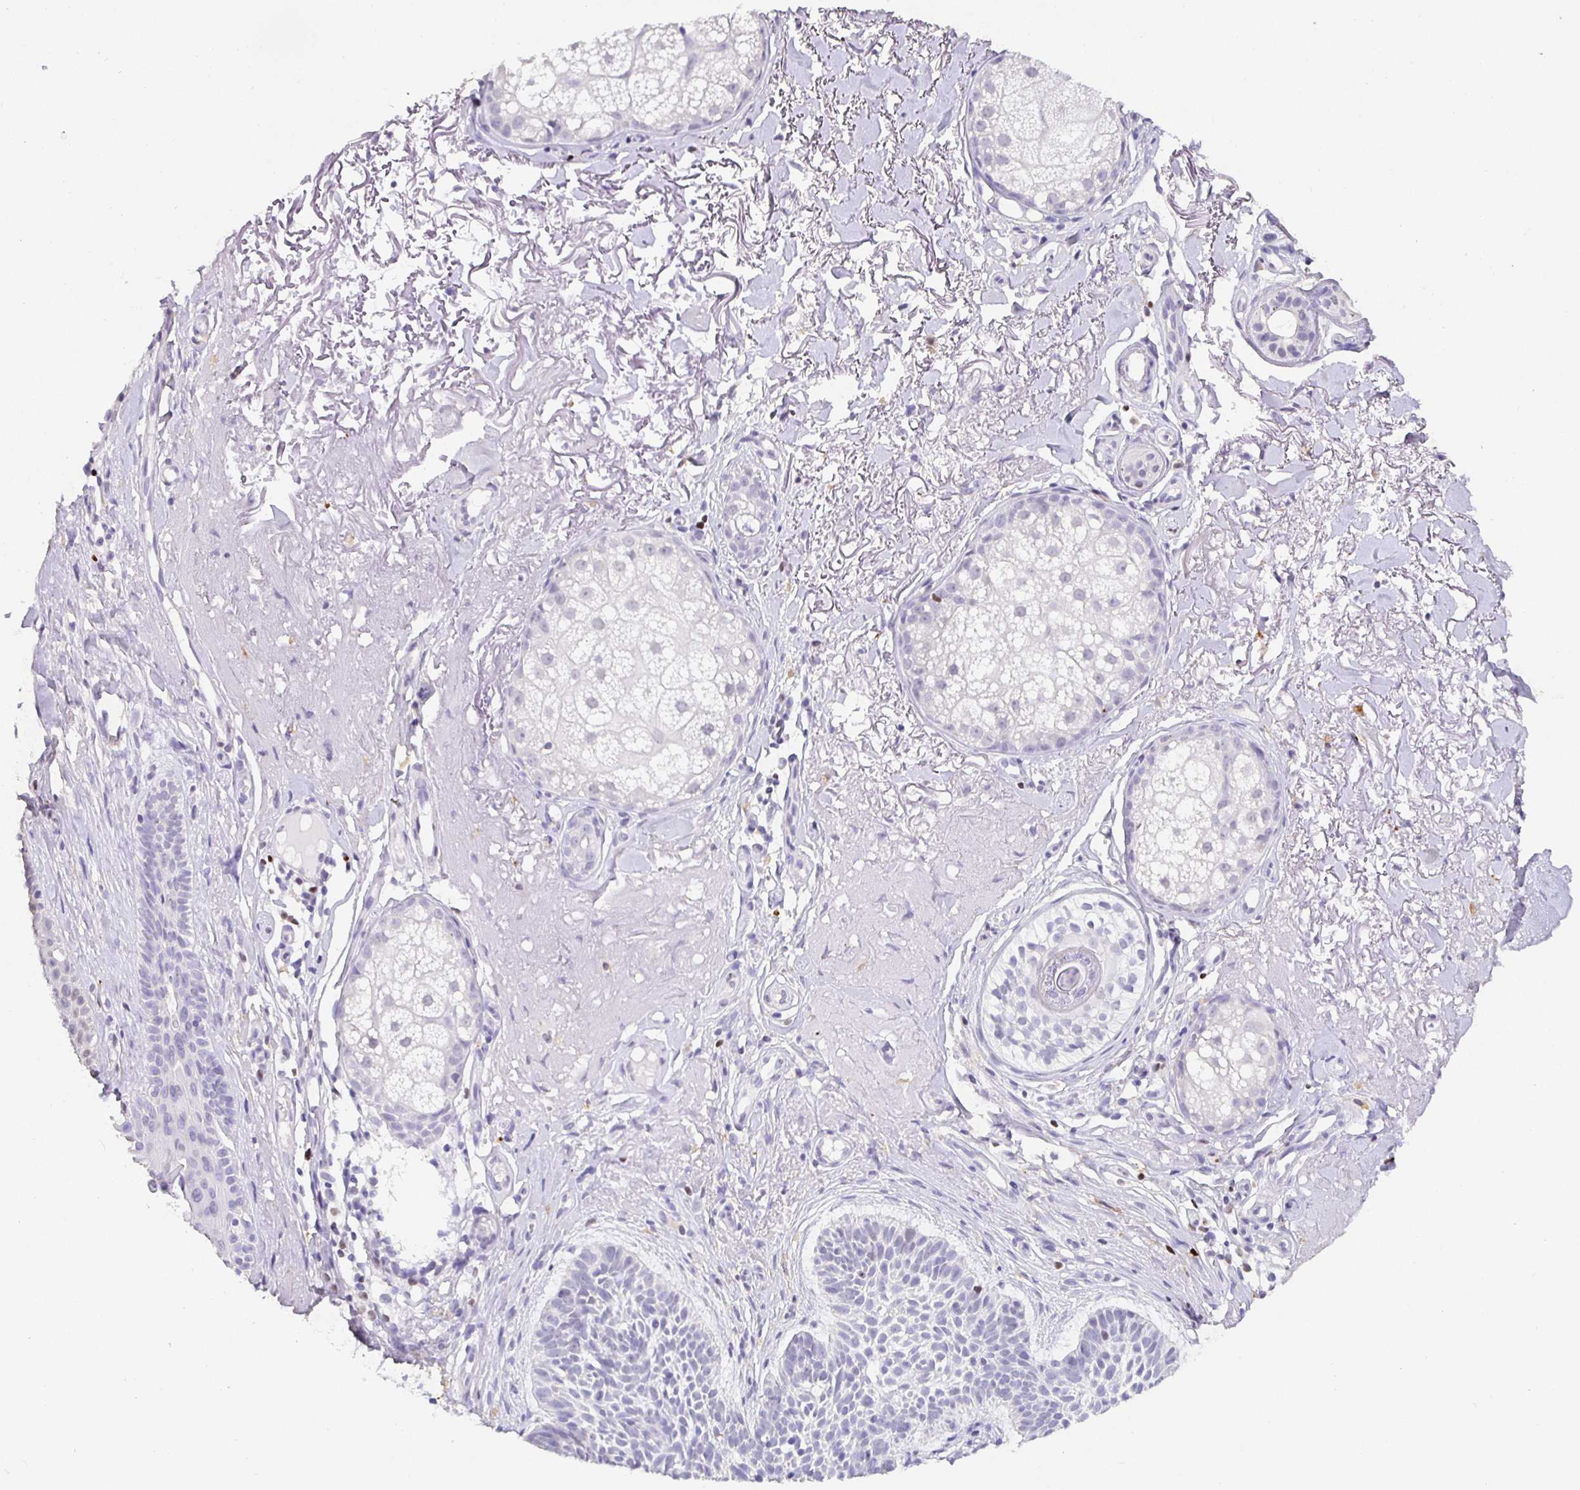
{"staining": {"intensity": "negative", "quantity": "none", "location": "none"}, "tissue": "skin cancer", "cell_type": "Tumor cells", "image_type": "cancer", "snomed": [{"axis": "morphology", "description": "Basal cell carcinoma"}, {"axis": "topography", "description": "Skin"}], "caption": "IHC of human skin cancer (basal cell carcinoma) demonstrates no positivity in tumor cells.", "gene": "SATB1", "patient": {"sex": "male", "age": 78}}